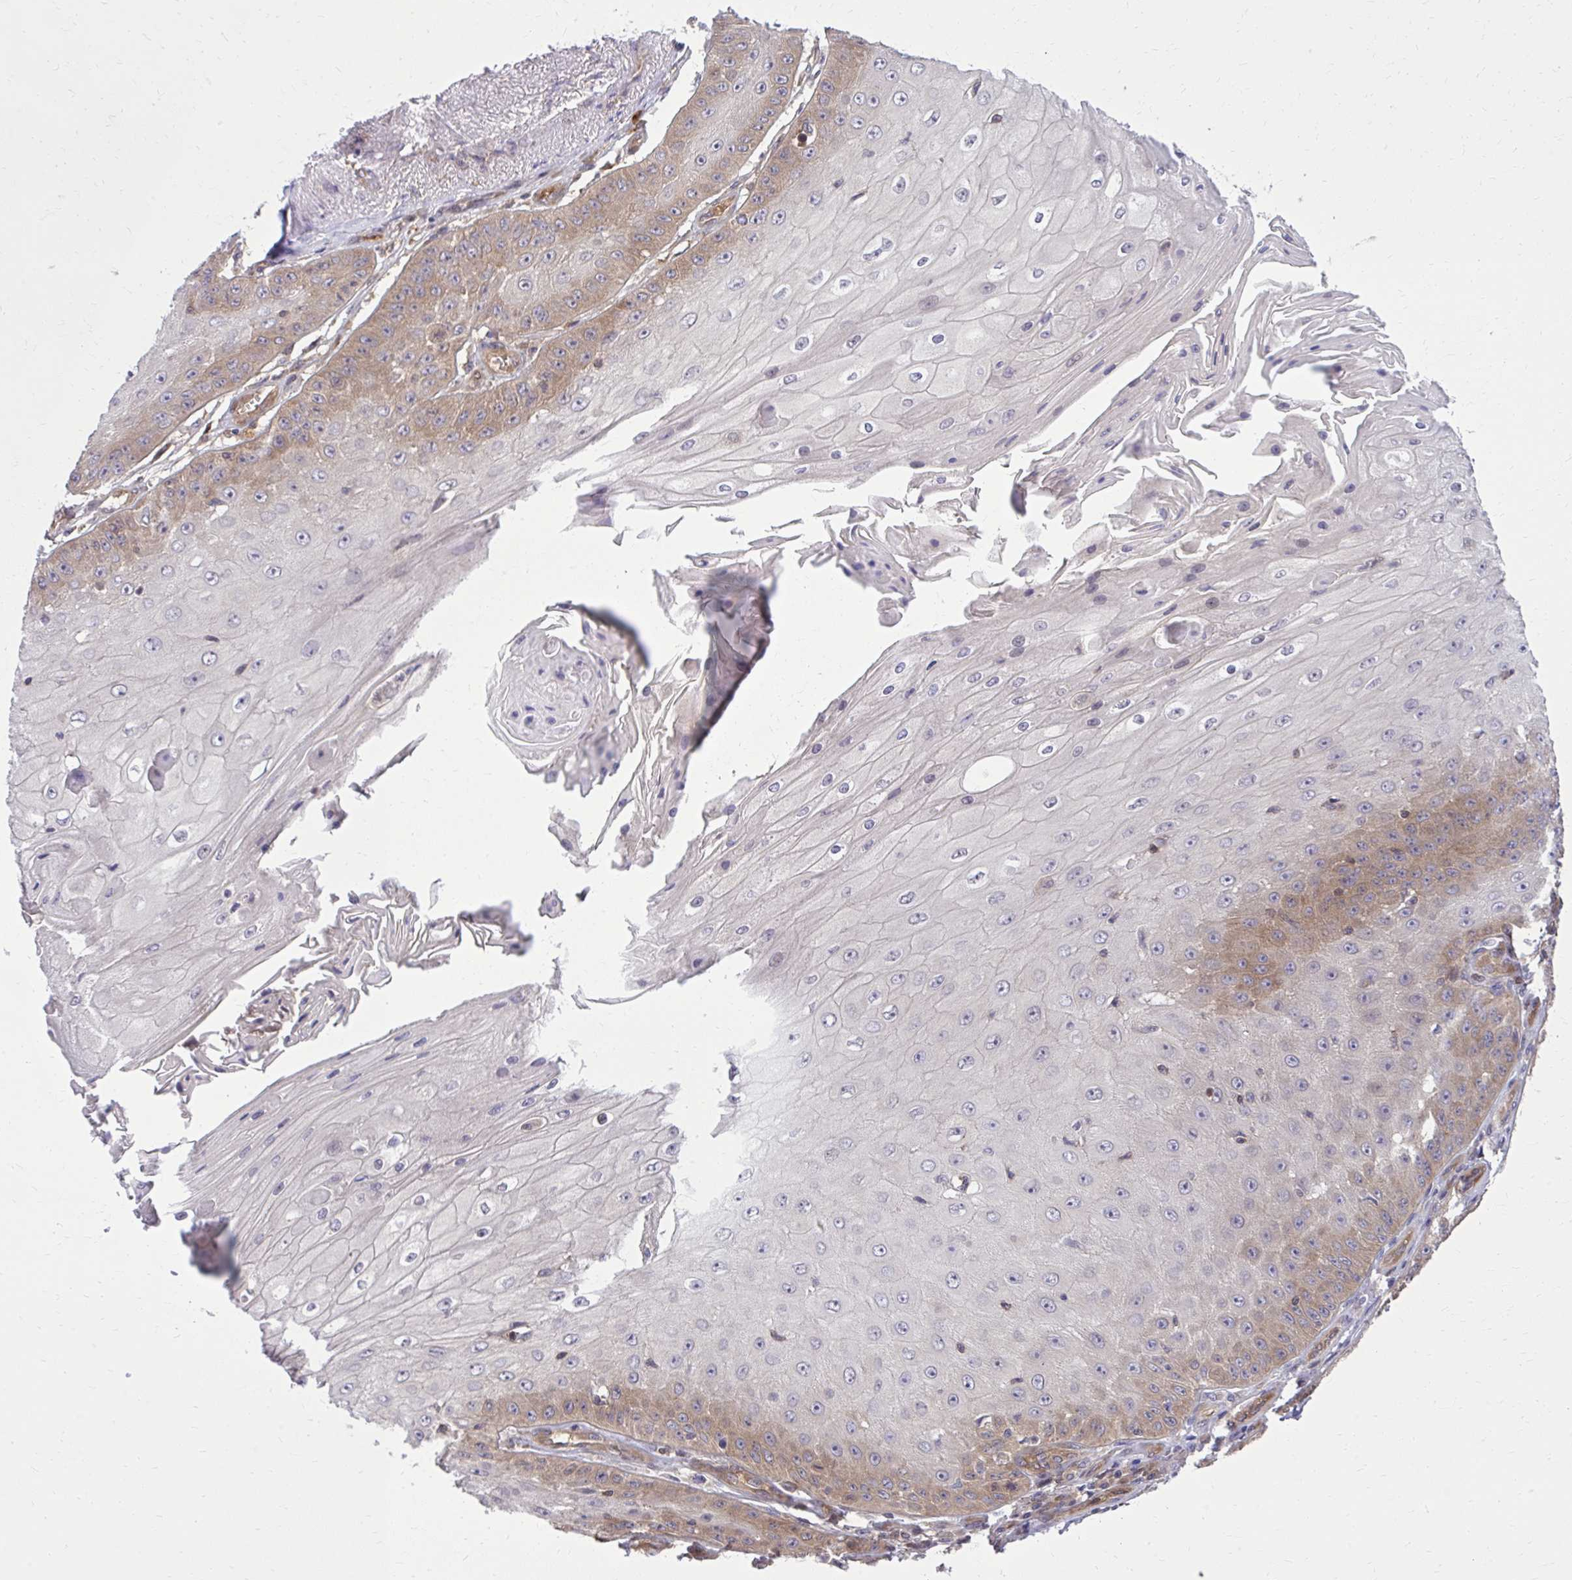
{"staining": {"intensity": "moderate", "quantity": "<25%", "location": "cytoplasmic/membranous"}, "tissue": "skin cancer", "cell_type": "Tumor cells", "image_type": "cancer", "snomed": [{"axis": "morphology", "description": "Squamous cell carcinoma, NOS"}, {"axis": "topography", "description": "Skin"}], "caption": "A micrograph of human squamous cell carcinoma (skin) stained for a protein demonstrates moderate cytoplasmic/membranous brown staining in tumor cells.", "gene": "PPP5C", "patient": {"sex": "male", "age": 70}}